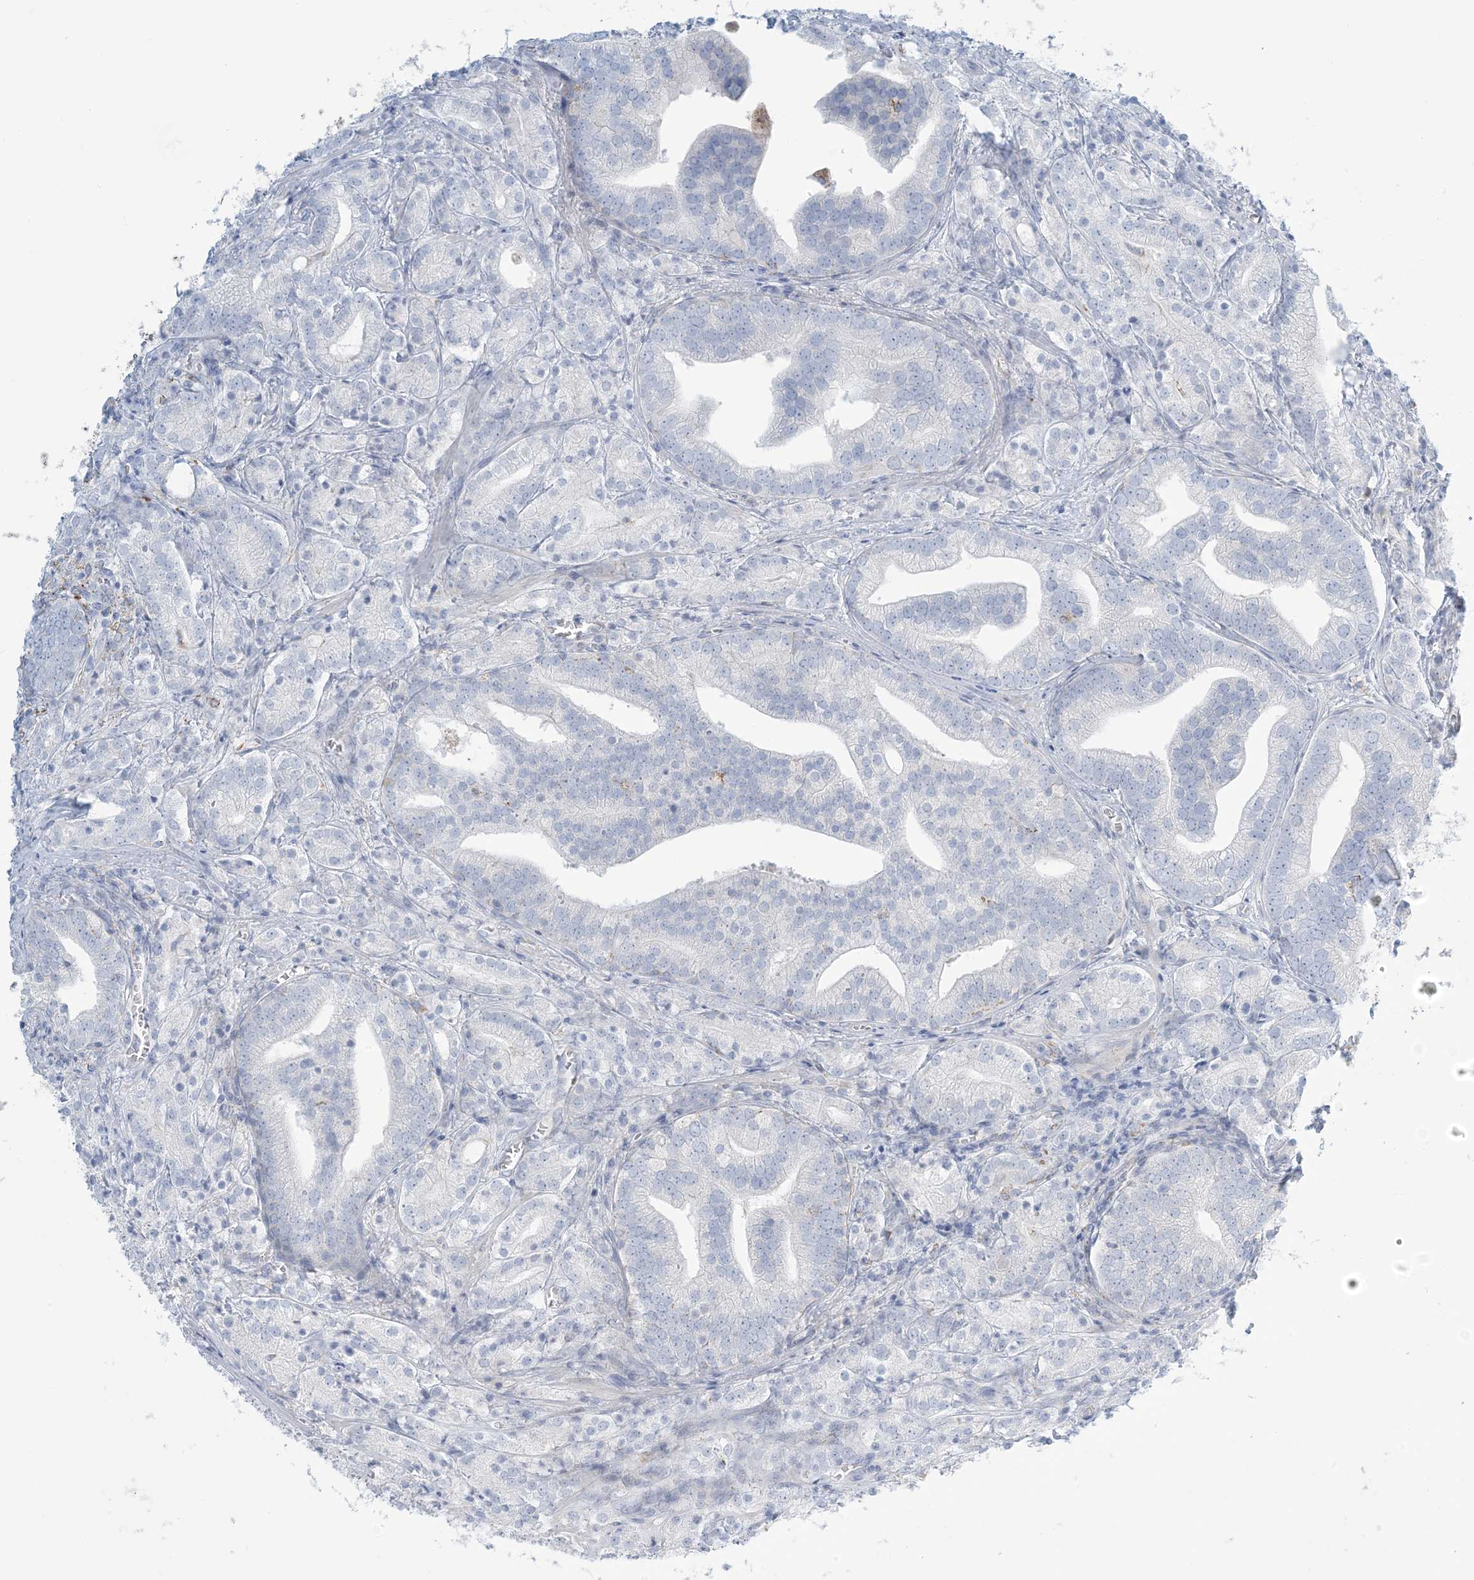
{"staining": {"intensity": "negative", "quantity": "none", "location": "none"}, "tissue": "prostate cancer", "cell_type": "Tumor cells", "image_type": "cancer", "snomed": [{"axis": "morphology", "description": "Adenocarcinoma, High grade"}, {"axis": "topography", "description": "Prostate"}], "caption": "Micrograph shows no significant protein staining in tumor cells of prostate high-grade adenocarcinoma. (DAB (3,3'-diaminobenzidine) IHC visualized using brightfield microscopy, high magnification).", "gene": "ZDHHC4", "patient": {"sex": "male", "age": 57}}